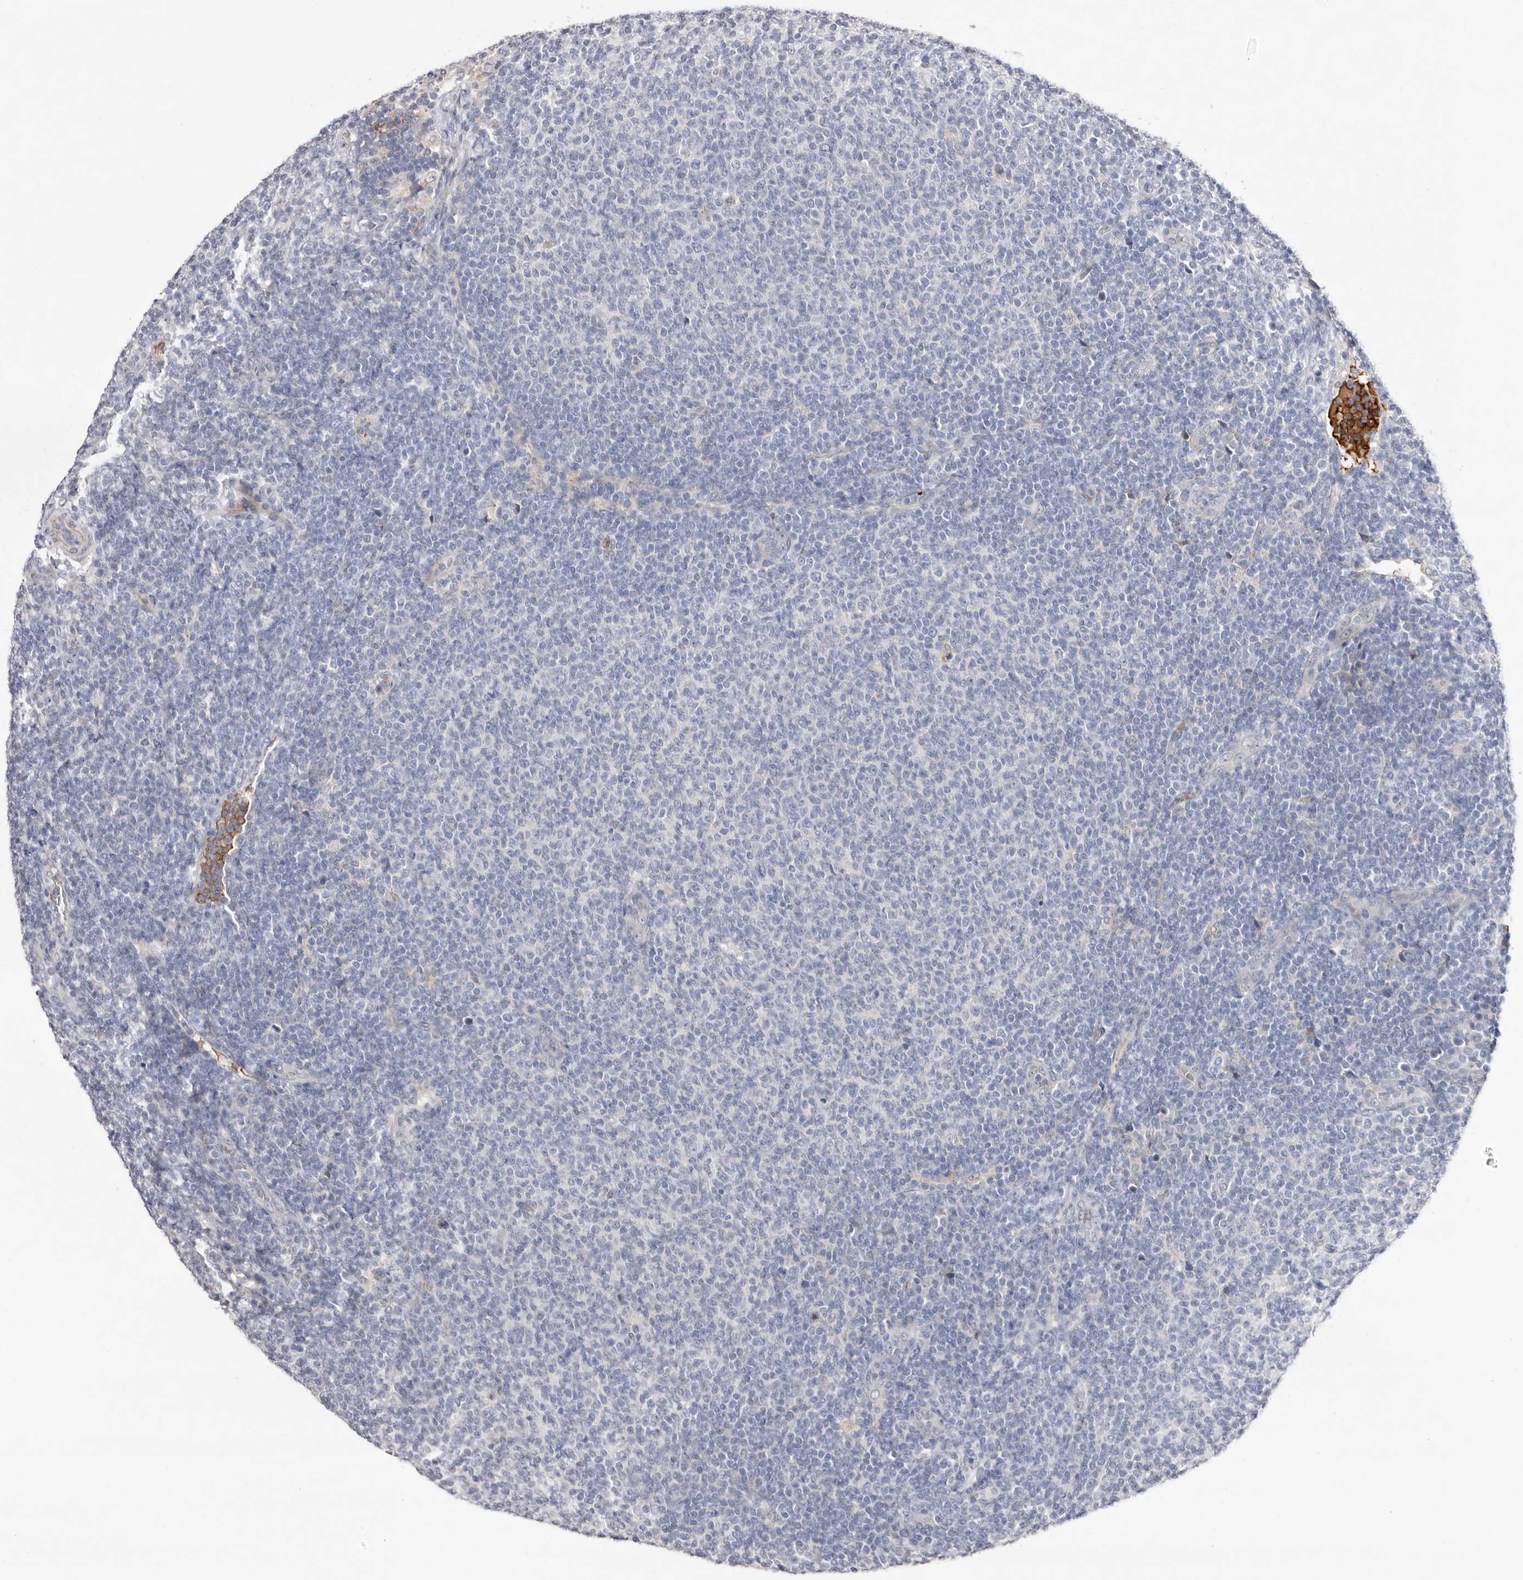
{"staining": {"intensity": "negative", "quantity": "none", "location": "none"}, "tissue": "lymphoma", "cell_type": "Tumor cells", "image_type": "cancer", "snomed": [{"axis": "morphology", "description": "Malignant lymphoma, non-Hodgkin's type, Low grade"}, {"axis": "topography", "description": "Lymph node"}], "caption": "A micrograph of lymphoma stained for a protein demonstrates no brown staining in tumor cells.", "gene": "LMLN", "patient": {"sex": "male", "age": 66}}